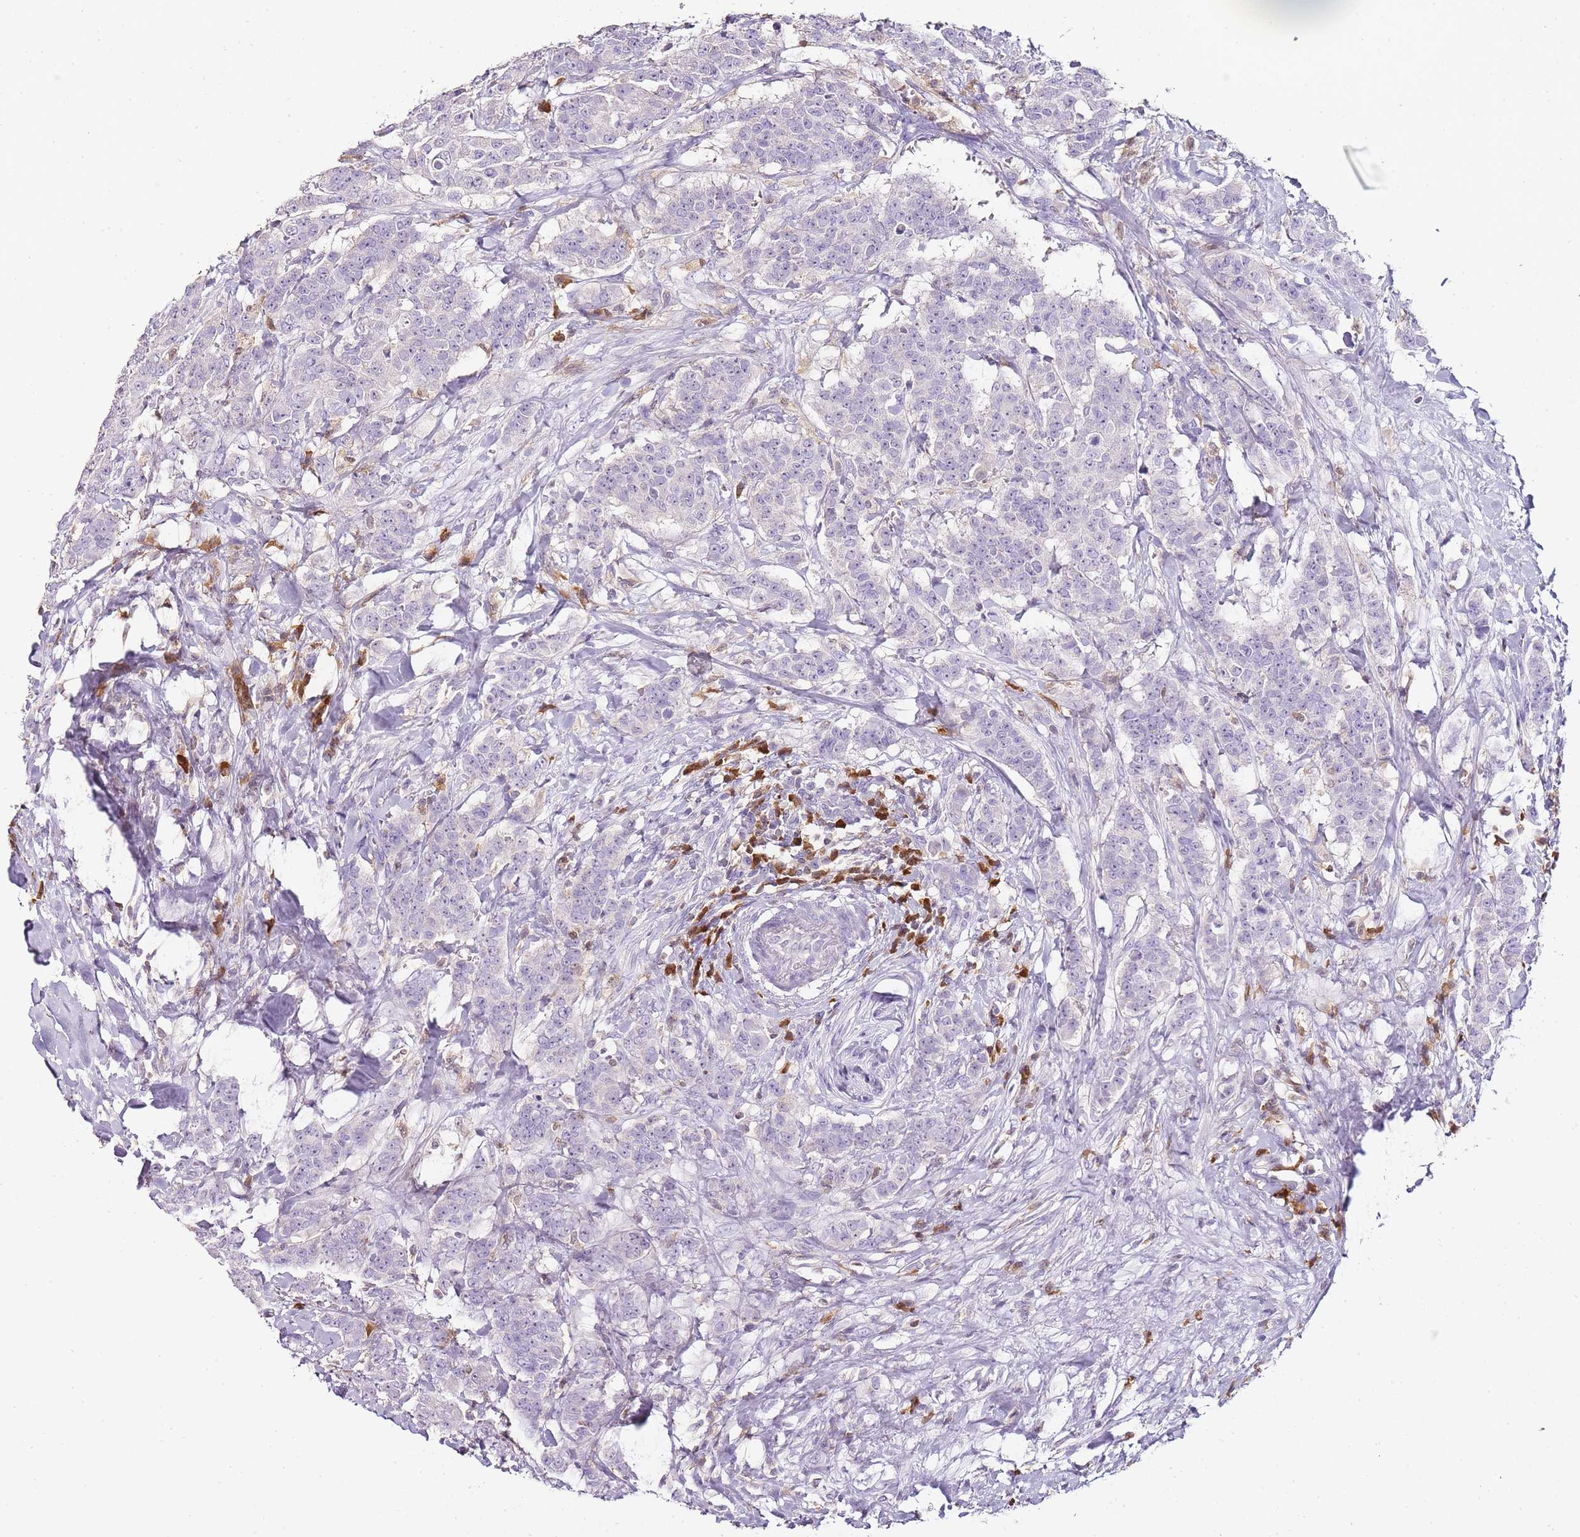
{"staining": {"intensity": "negative", "quantity": "none", "location": "none"}, "tissue": "breast cancer", "cell_type": "Tumor cells", "image_type": "cancer", "snomed": [{"axis": "morphology", "description": "Duct carcinoma"}, {"axis": "topography", "description": "Breast"}], "caption": "DAB immunohistochemical staining of infiltrating ductal carcinoma (breast) shows no significant staining in tumor cells.", "gene": "ZBP1", "patient": {"sex": "female", "age": 40}}